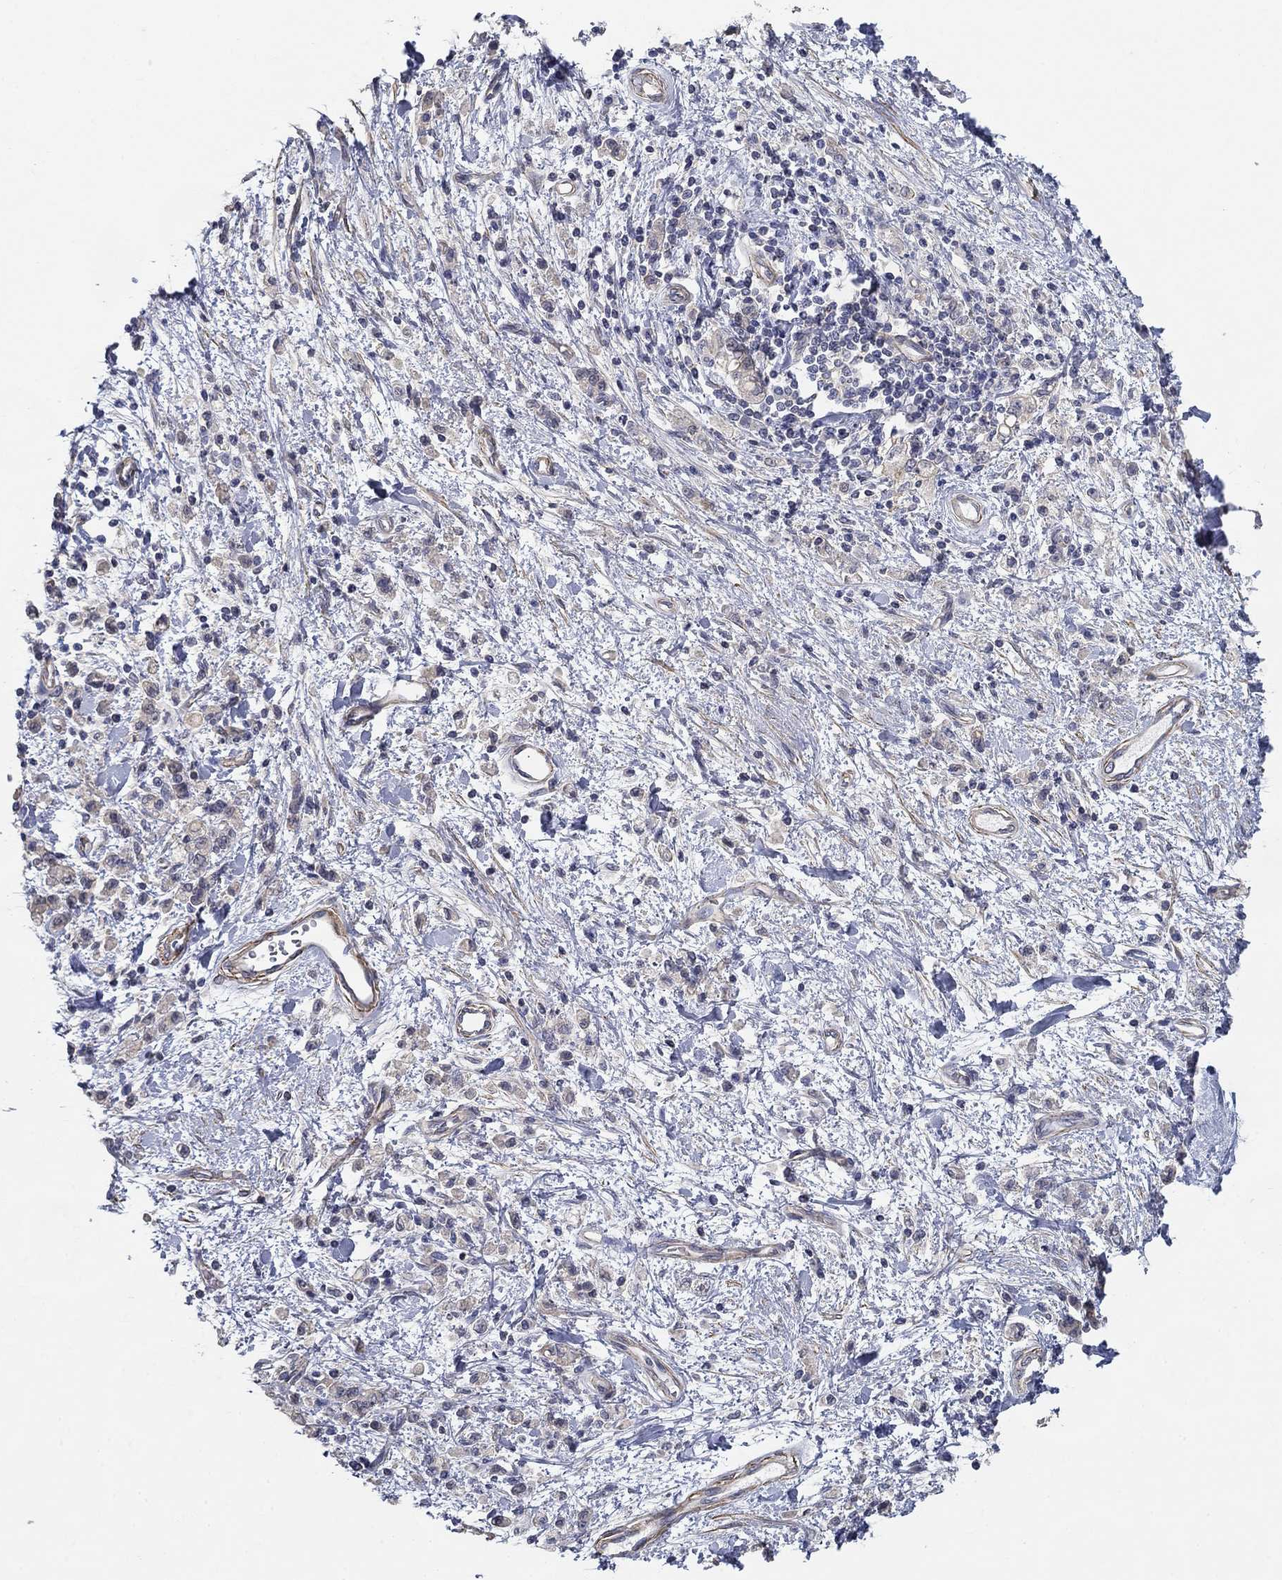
{"staining": {"intensity": "negative", "quantity": "none", "location": "none"}, "tissue": "stomach cancer", "cell_type": "Tumor cells", "image_type": "cancer", "snomed": [{"axis": "morphology", "description": "Adenocarcinoma, NOS"}, {"axis": "topography", "description": "Stomach"}], "caption": "This photomicrograph is of stomach cancer stained with immunohistochemistry (IHC) to label a protein in brown with the nuclei are counter-stained blue. There is no expression in tumor cells.", "gene": "GRK7", "patient": {"sex": "male", "age": 77}}